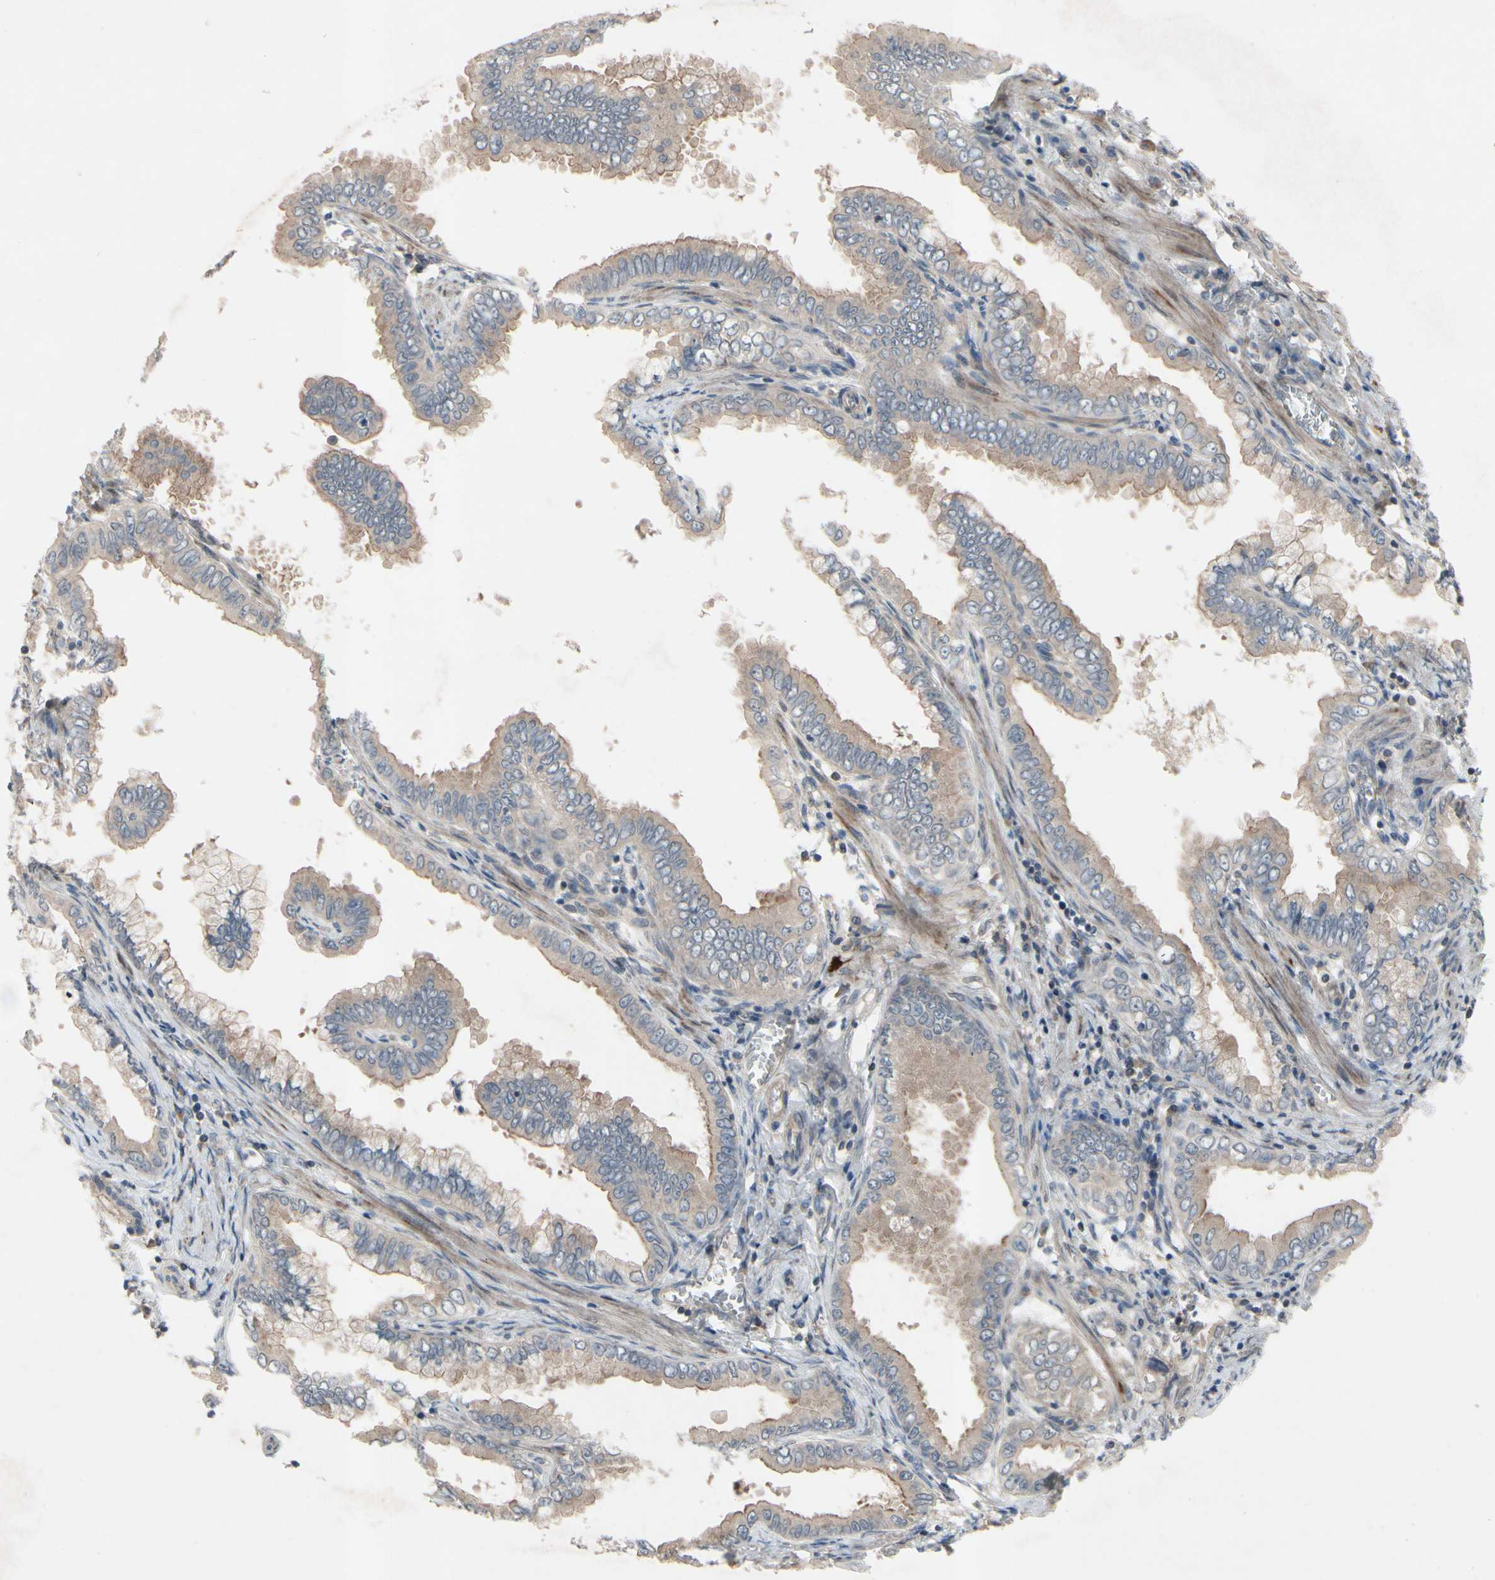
{"staining": {"intensity": "weak", "quantity": ">75%", "location": "cytoplasmic/membranous"}, "tissue": "pancreatic cancer", "cell_type": "Tumor cells", "image_type": "cancer", "snomed": [{"axis": "morphology", "description": "Normal tissue, NOS"}, {"axis": "topography", "description": "Lymph node"}], "caption": "Pancreatic cancer stained for a protein (brown) shows weak cytoplasmic/membranous positive staining in approximately >75% of tumor cells.", "gene": "ICAM5", "patient": {"sex": "male", "age": 50}}